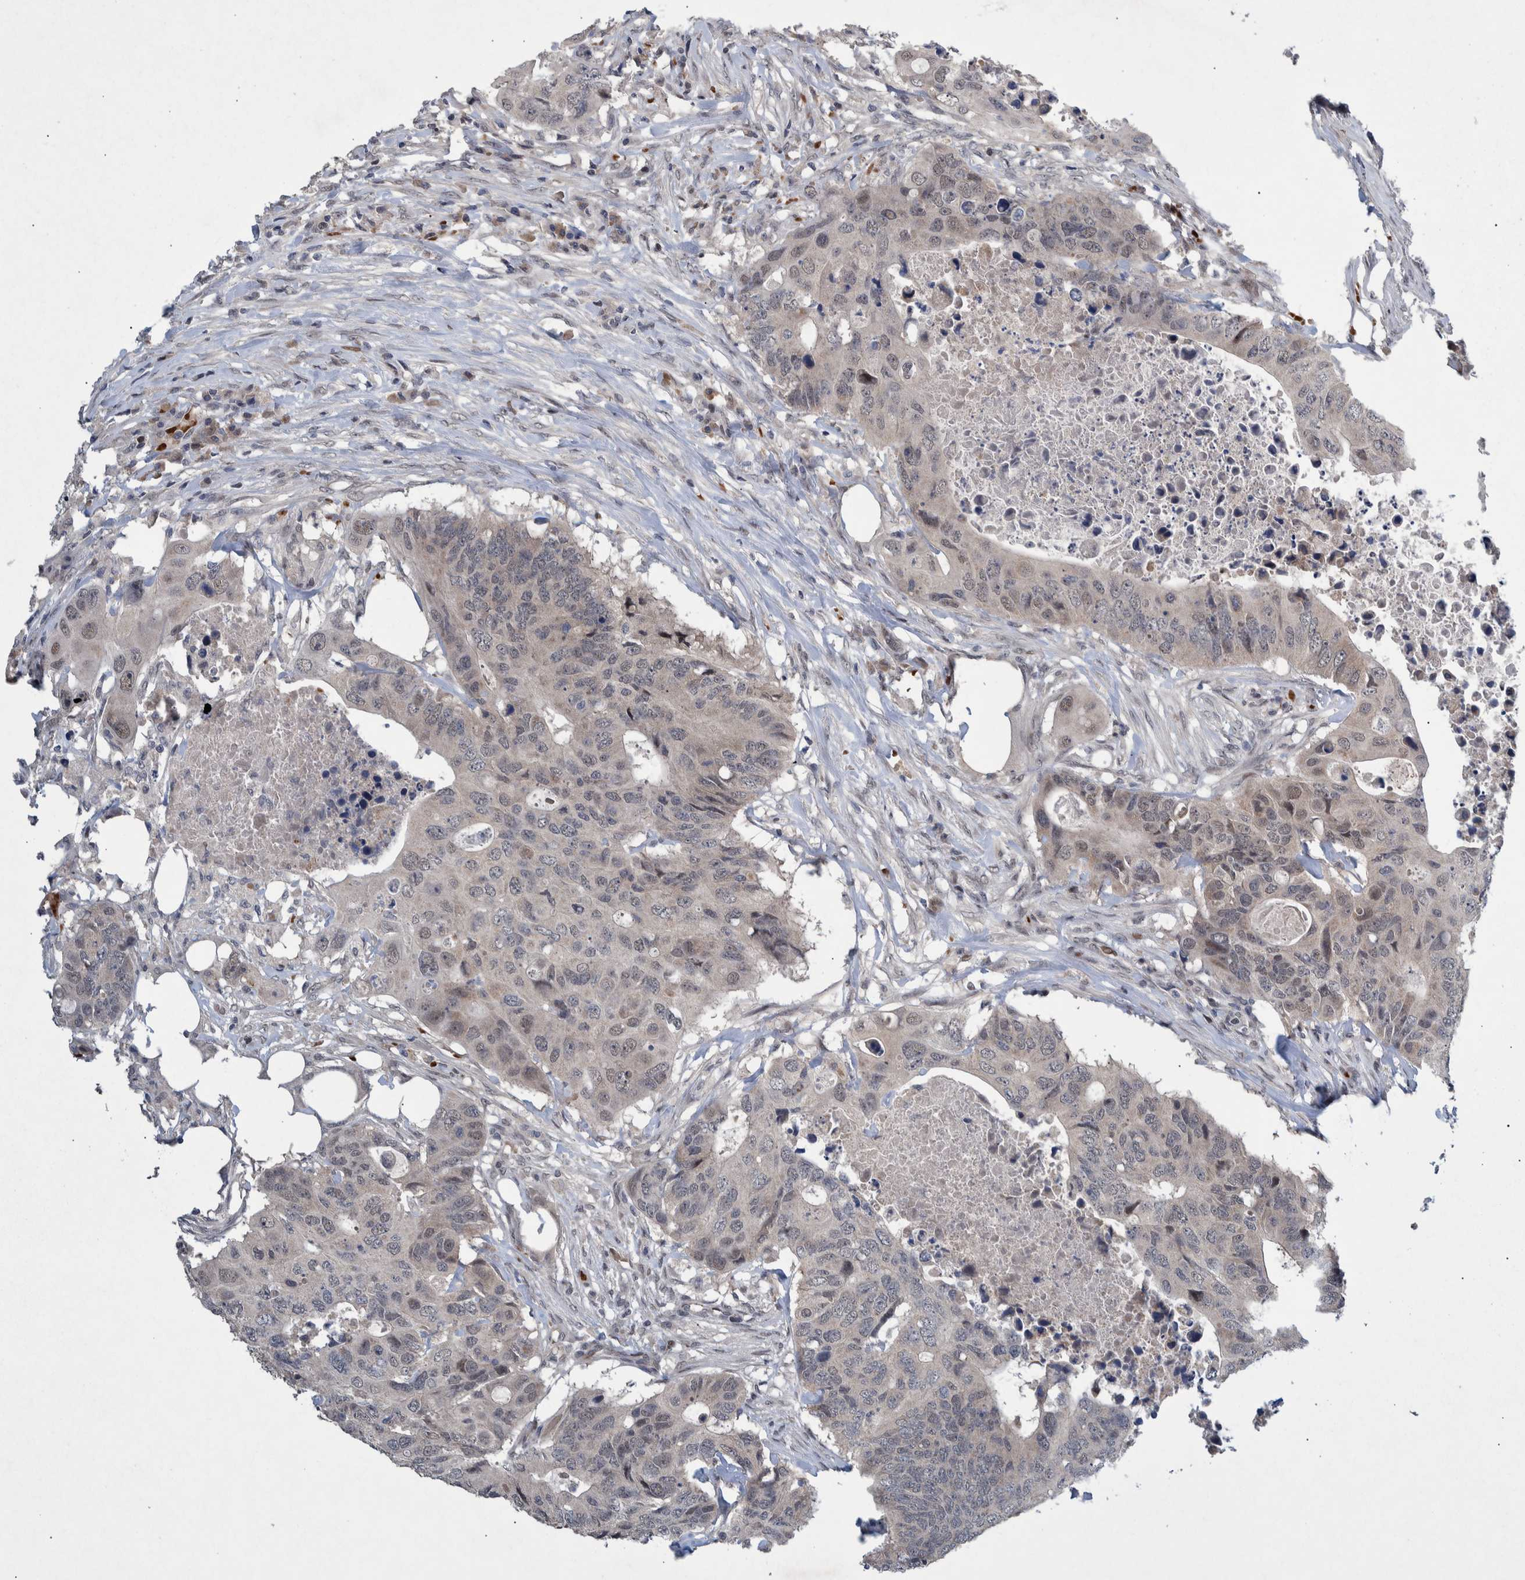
{"staining": {"intensity": "negative", "quantity": "none", "location": "none"}, "tissue": "colorectal cancer", "cell_type": "Tumor cells", "image_type": "cancer", "snomed": [{"axis": "morphology", "description": "Adenocarcinoma, NOS"}, {"axis": "topography", "description": "Colon"}], "caption": "Immunohistochemical staining of human adenocarcinoma (colorectal) shows no significant positivity in tumor cells.", "gene": "ESRP1", "patient": {"sex": "male", "age": 71}}